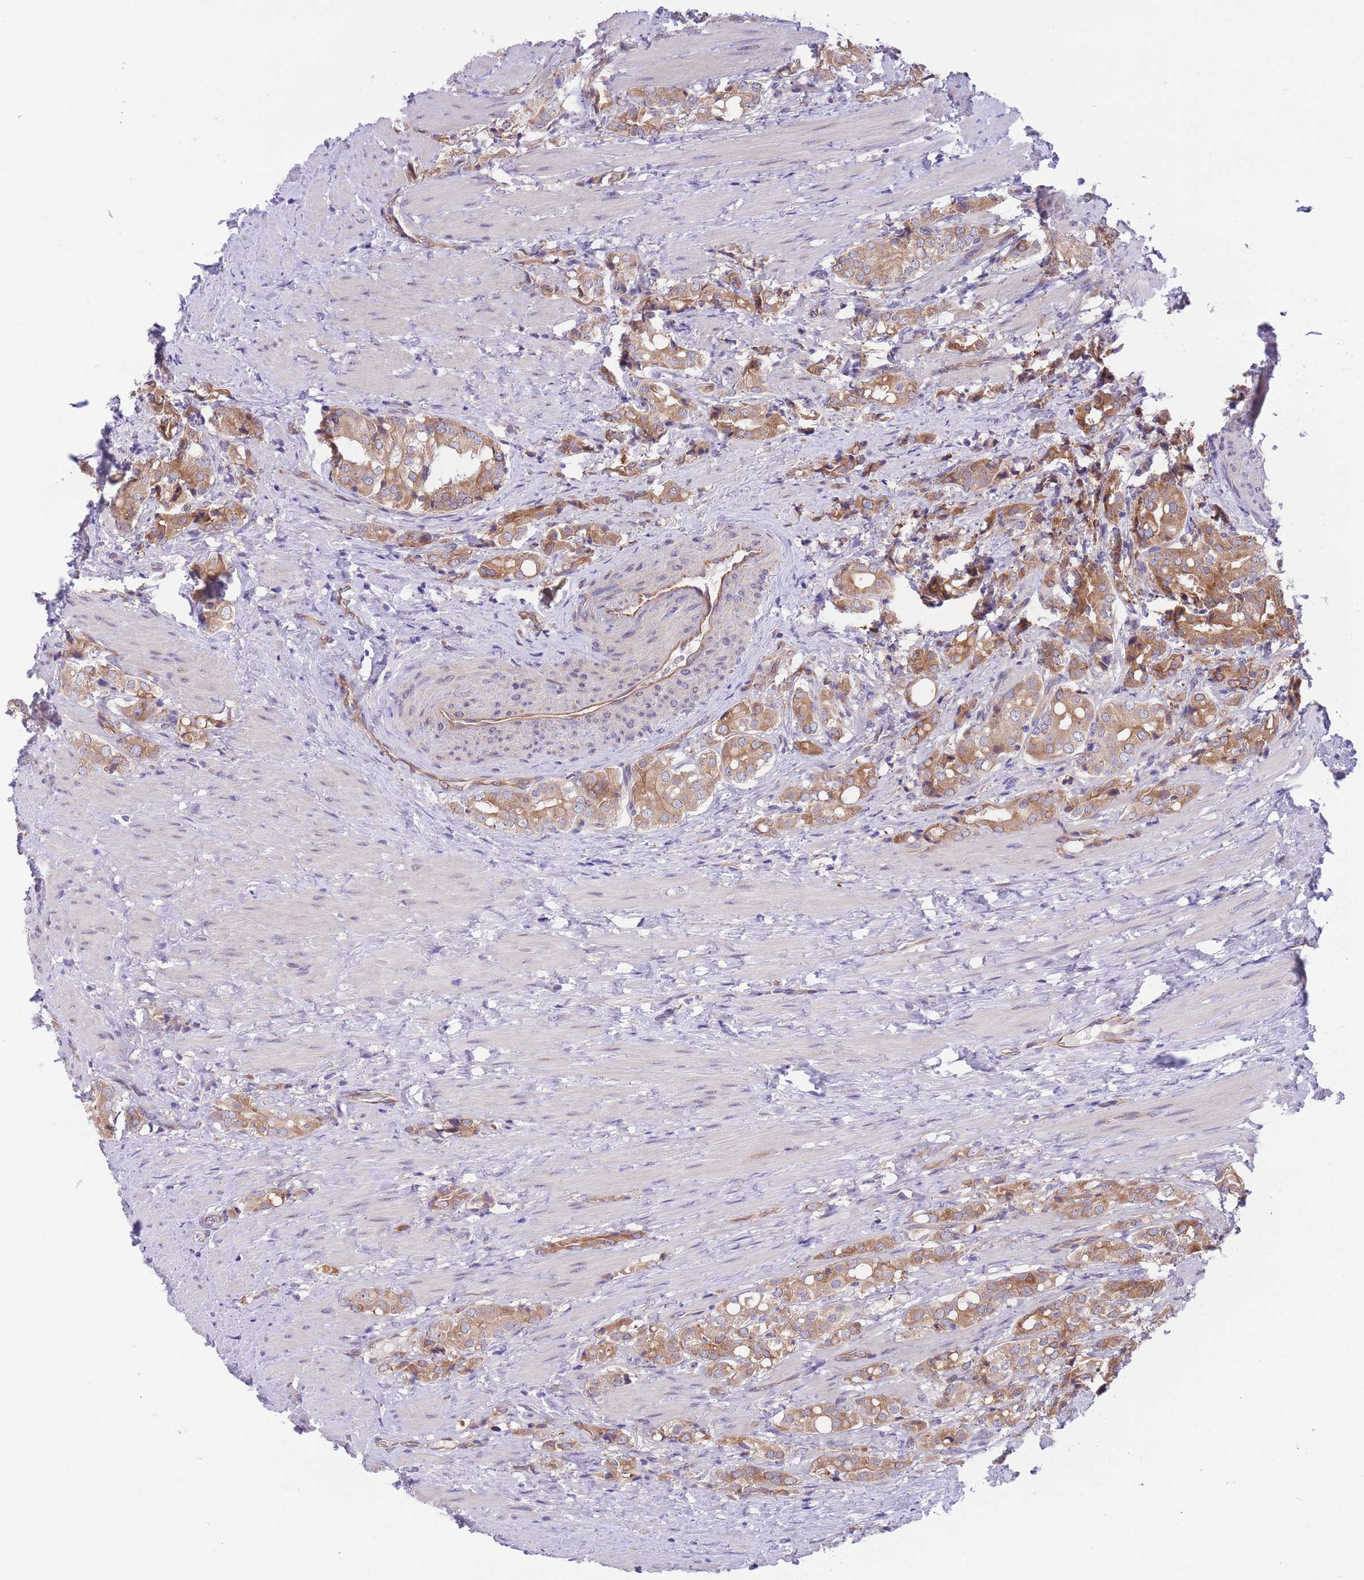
{"staining": {"intensity": "moderate", "quantity": ">75%", "location": "cytoplasmic/membranous"}, "tissue": "prostate cancer", "cell_type": "Tumor cells", "image_type": "cancer", "snomed": [{"axis": "morphology", "description": "Adenocarcinoma, High grade"}, {"axis": "topography", "description": "Prostate"}], "caption": "Tumor cells reveal moderate cytoplasmic/membranous expression in approximately >75% of cells in prostate cancer. Immunohistochemistry stains the protein of interest in brown and the nuclei are stained blue.", "gene": "WWOX", "patient": {"sex": "male", "age": 71}}